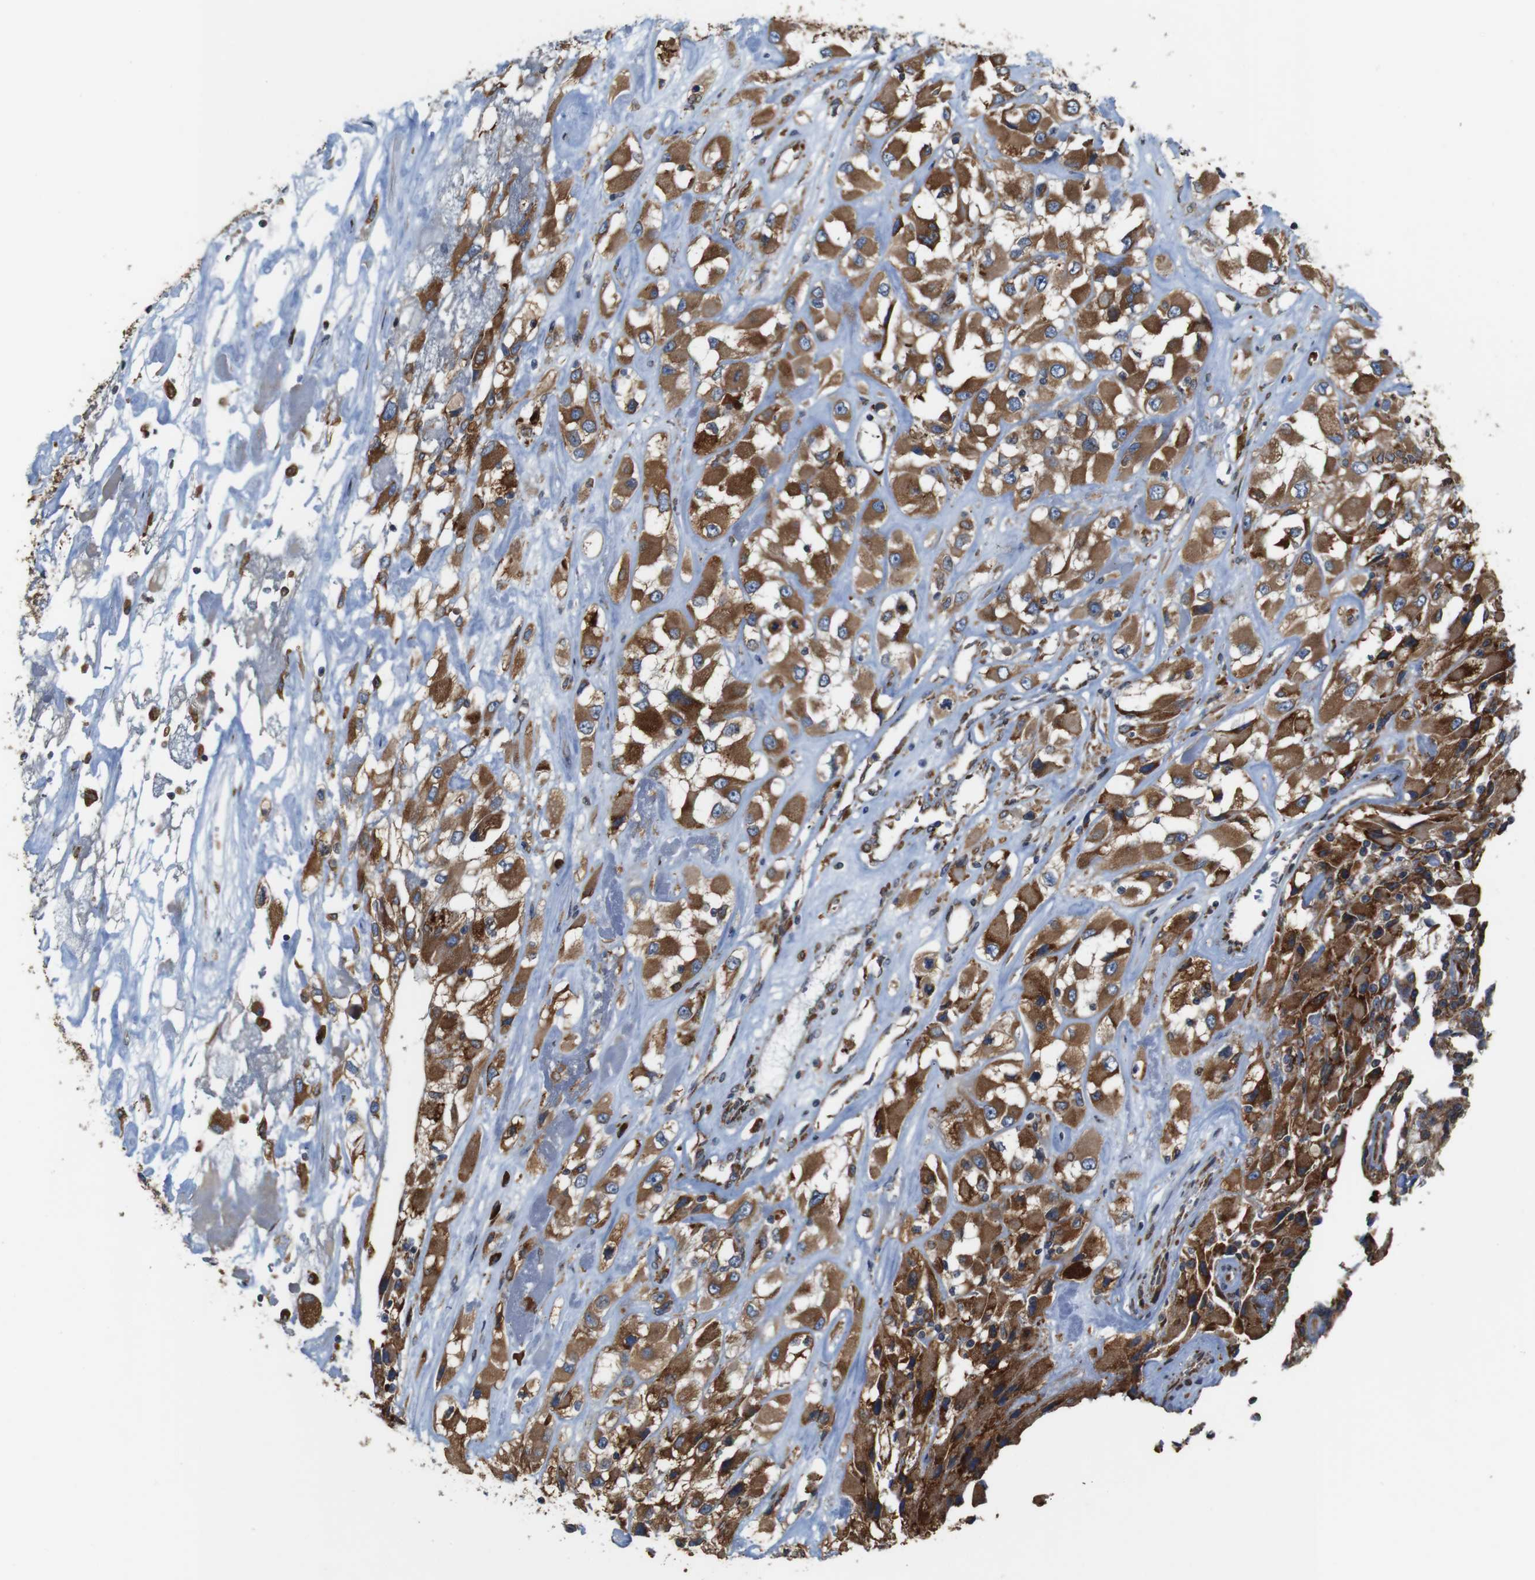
{"staining": {"intensity": "moderate", "quantity": ">75%", "location": "cytoplasmic/membranous"}, "tissue": "renal cancer", "cell_type": "Tumor cells", "image_type": "cancer", "snomed": [{"axis": "morphology", "description": "Adenocarcinoma, NOS"}, {"axis": "topography", "description": "Kidney"}], "caption": "Human renal cancer (adenocarcinoma) stained with a brown dye exhibits moderate cytoplasmic/membranous positive expression in approximately >75% of tumor cells.", "gene": "UGGT1", "patient": {"sex": "female", "age": 52}}